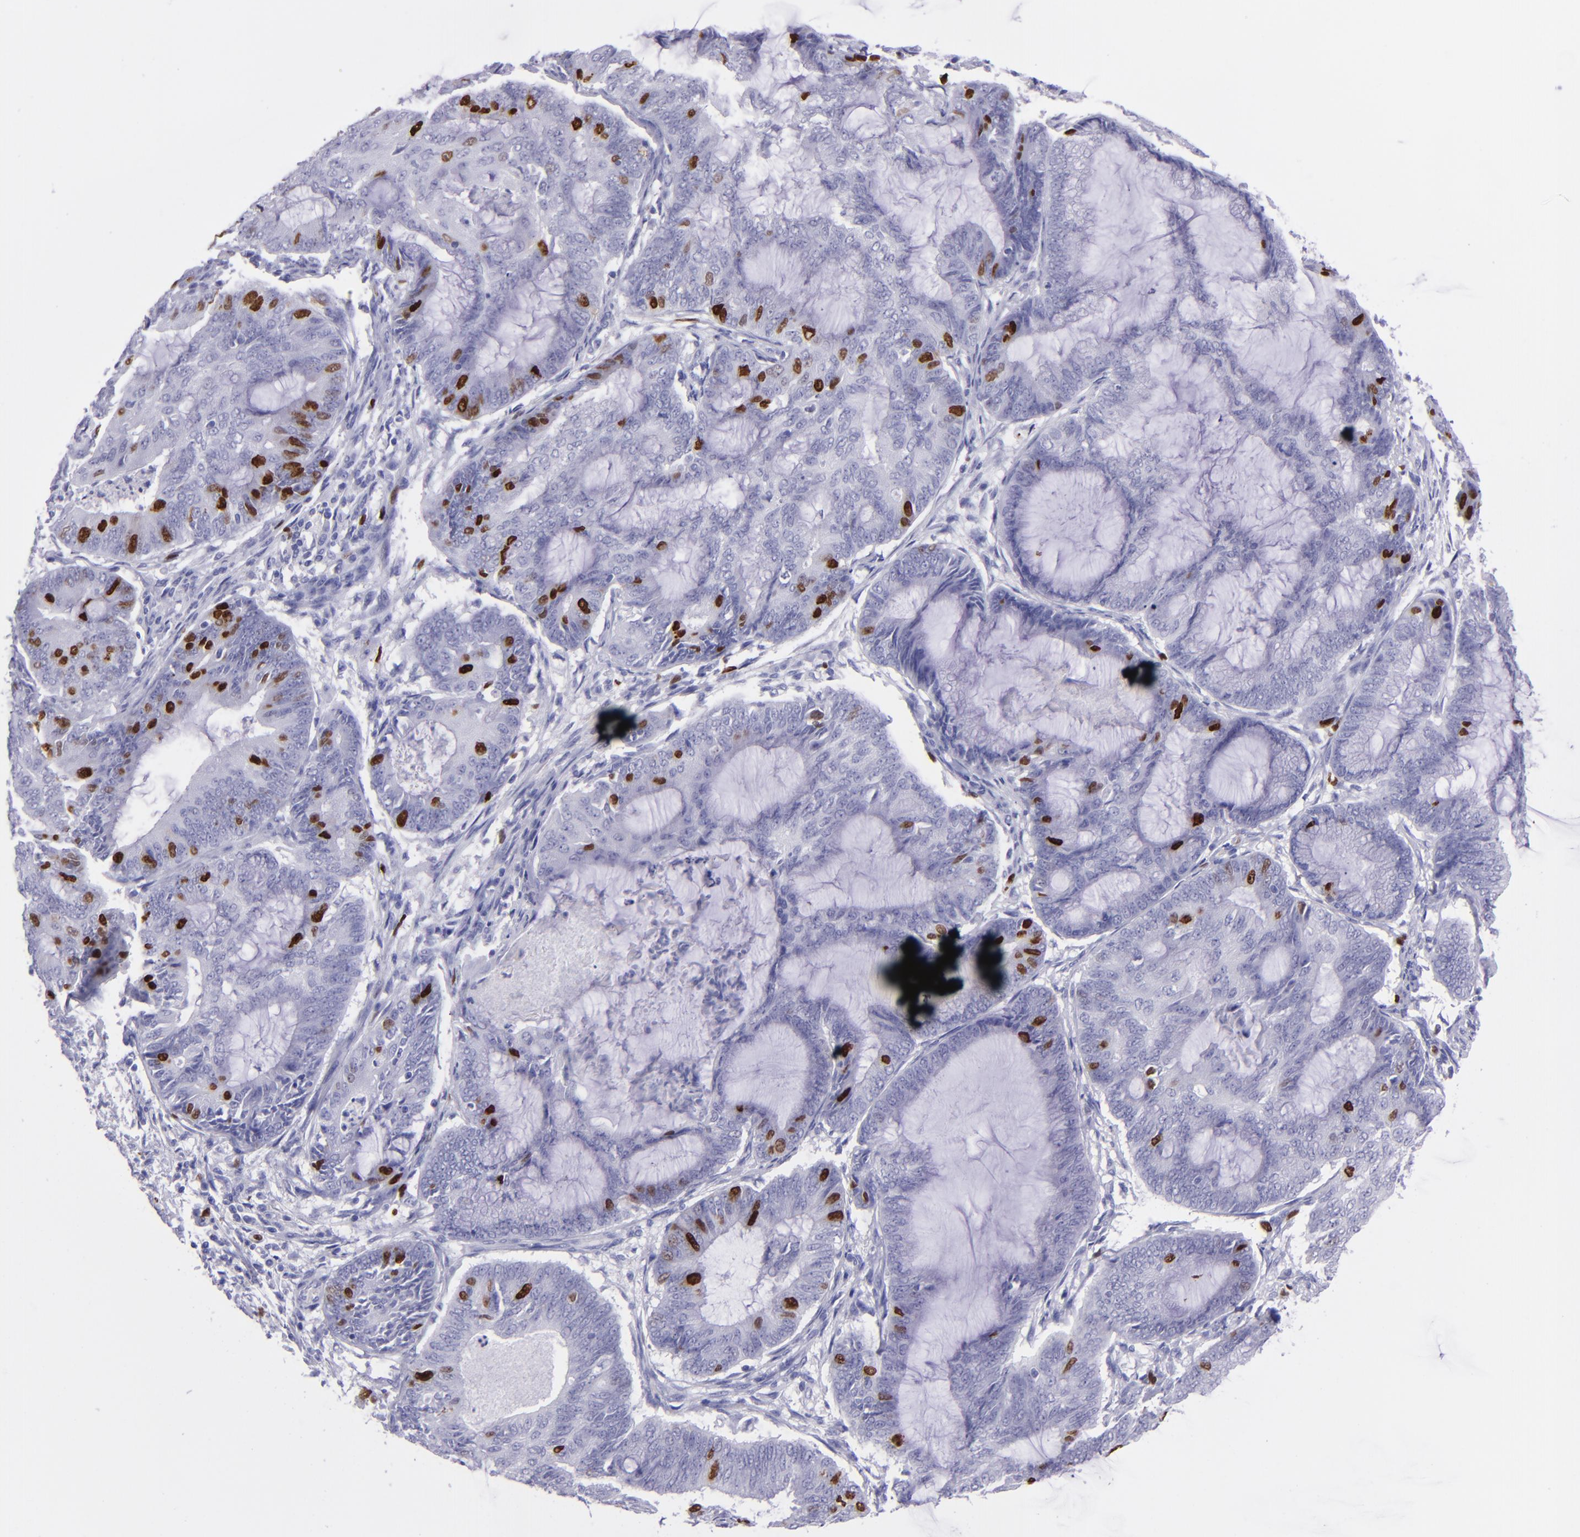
{"staining": {"intensity": "strong", "quantity": "<25%", "location": "nuclear"}, "tissue": "endometrial cancer", "cell_type": "Tumor cells", "image_type": "cancer", "snomed": [{"axis": "morphology", "description": "Adenocarcinoma, NOS"}, {"axis": "topography", "description": "Endometrium"}], "caption": "About <25% of tumor cells in endometrial cancer display strong nuclear protein staining as visualized by brown immunohistochemical staining.", "gene": "TOP2A", "patient": {"sex": "female", "age": 63}}